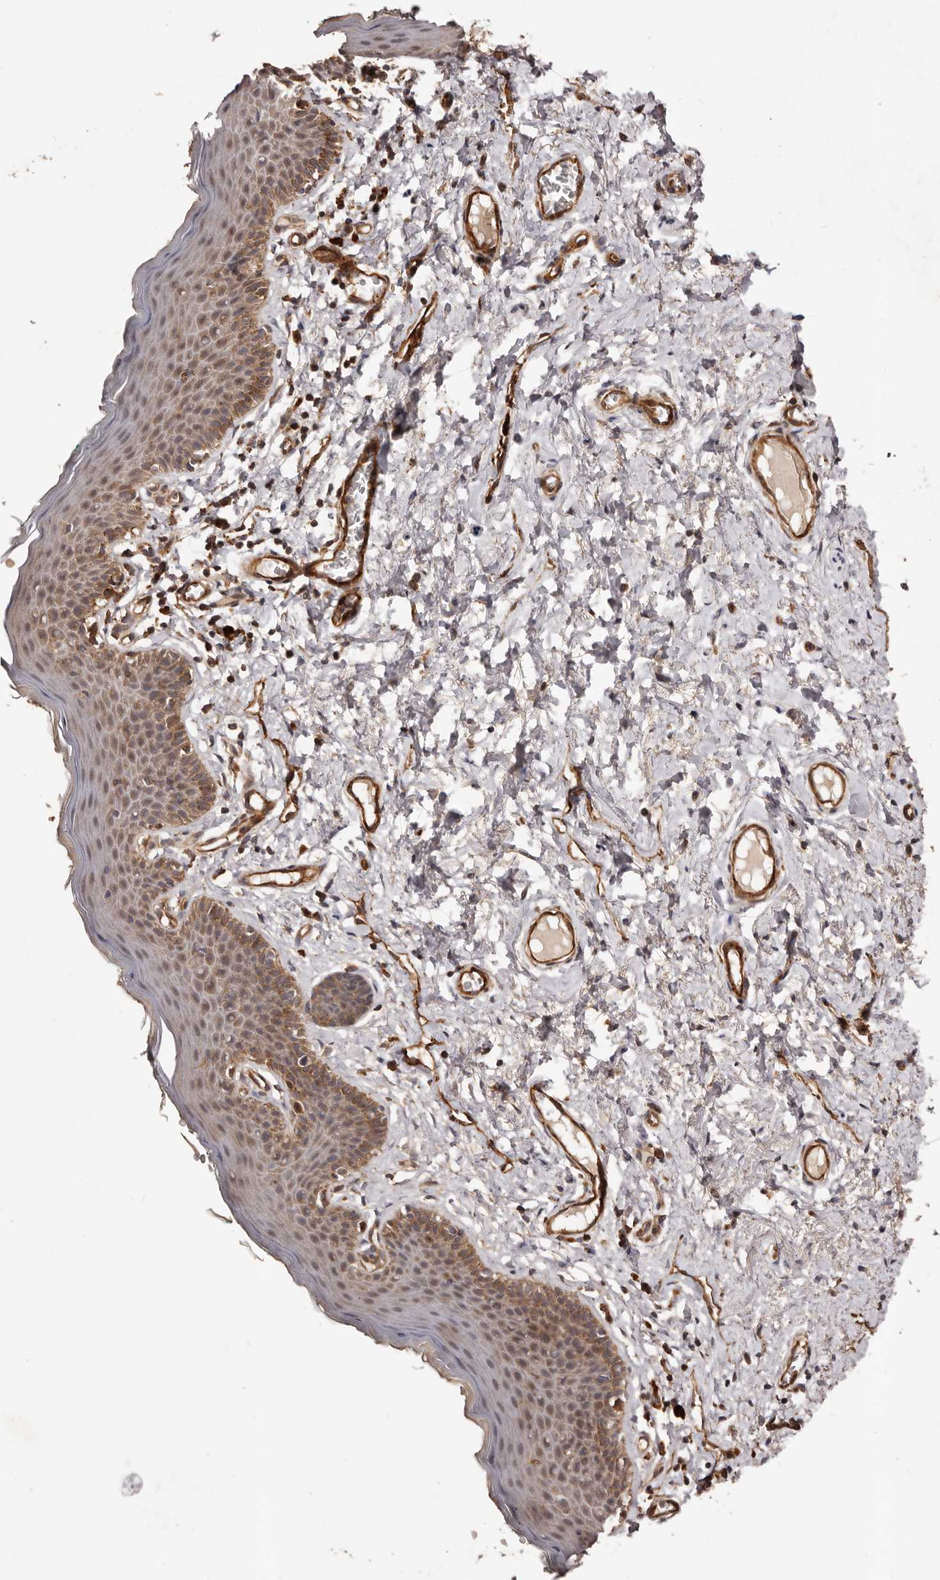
{"staining": {"intensity": "moderate", "quantity": ">75%", "location": "cytoplasmic/membranous"}, "tissue": "skin", "cell_type": "Epidermal cells", "image_type": "normal", "snomed": [{"axis": "morphology", "description": "Normal tissue, NOS"}, {"axis": "topography", "description": "Vulva"}], "caption": "This histopathology image shows immunohistochemistry (IHC) staining of benign human skin, with medium moderate cytoplasmic/membranous staining in approximately >75% of epidermal cells.", "gene": "GTPBP1", "patient": {"sex": "female", "age": 66}}